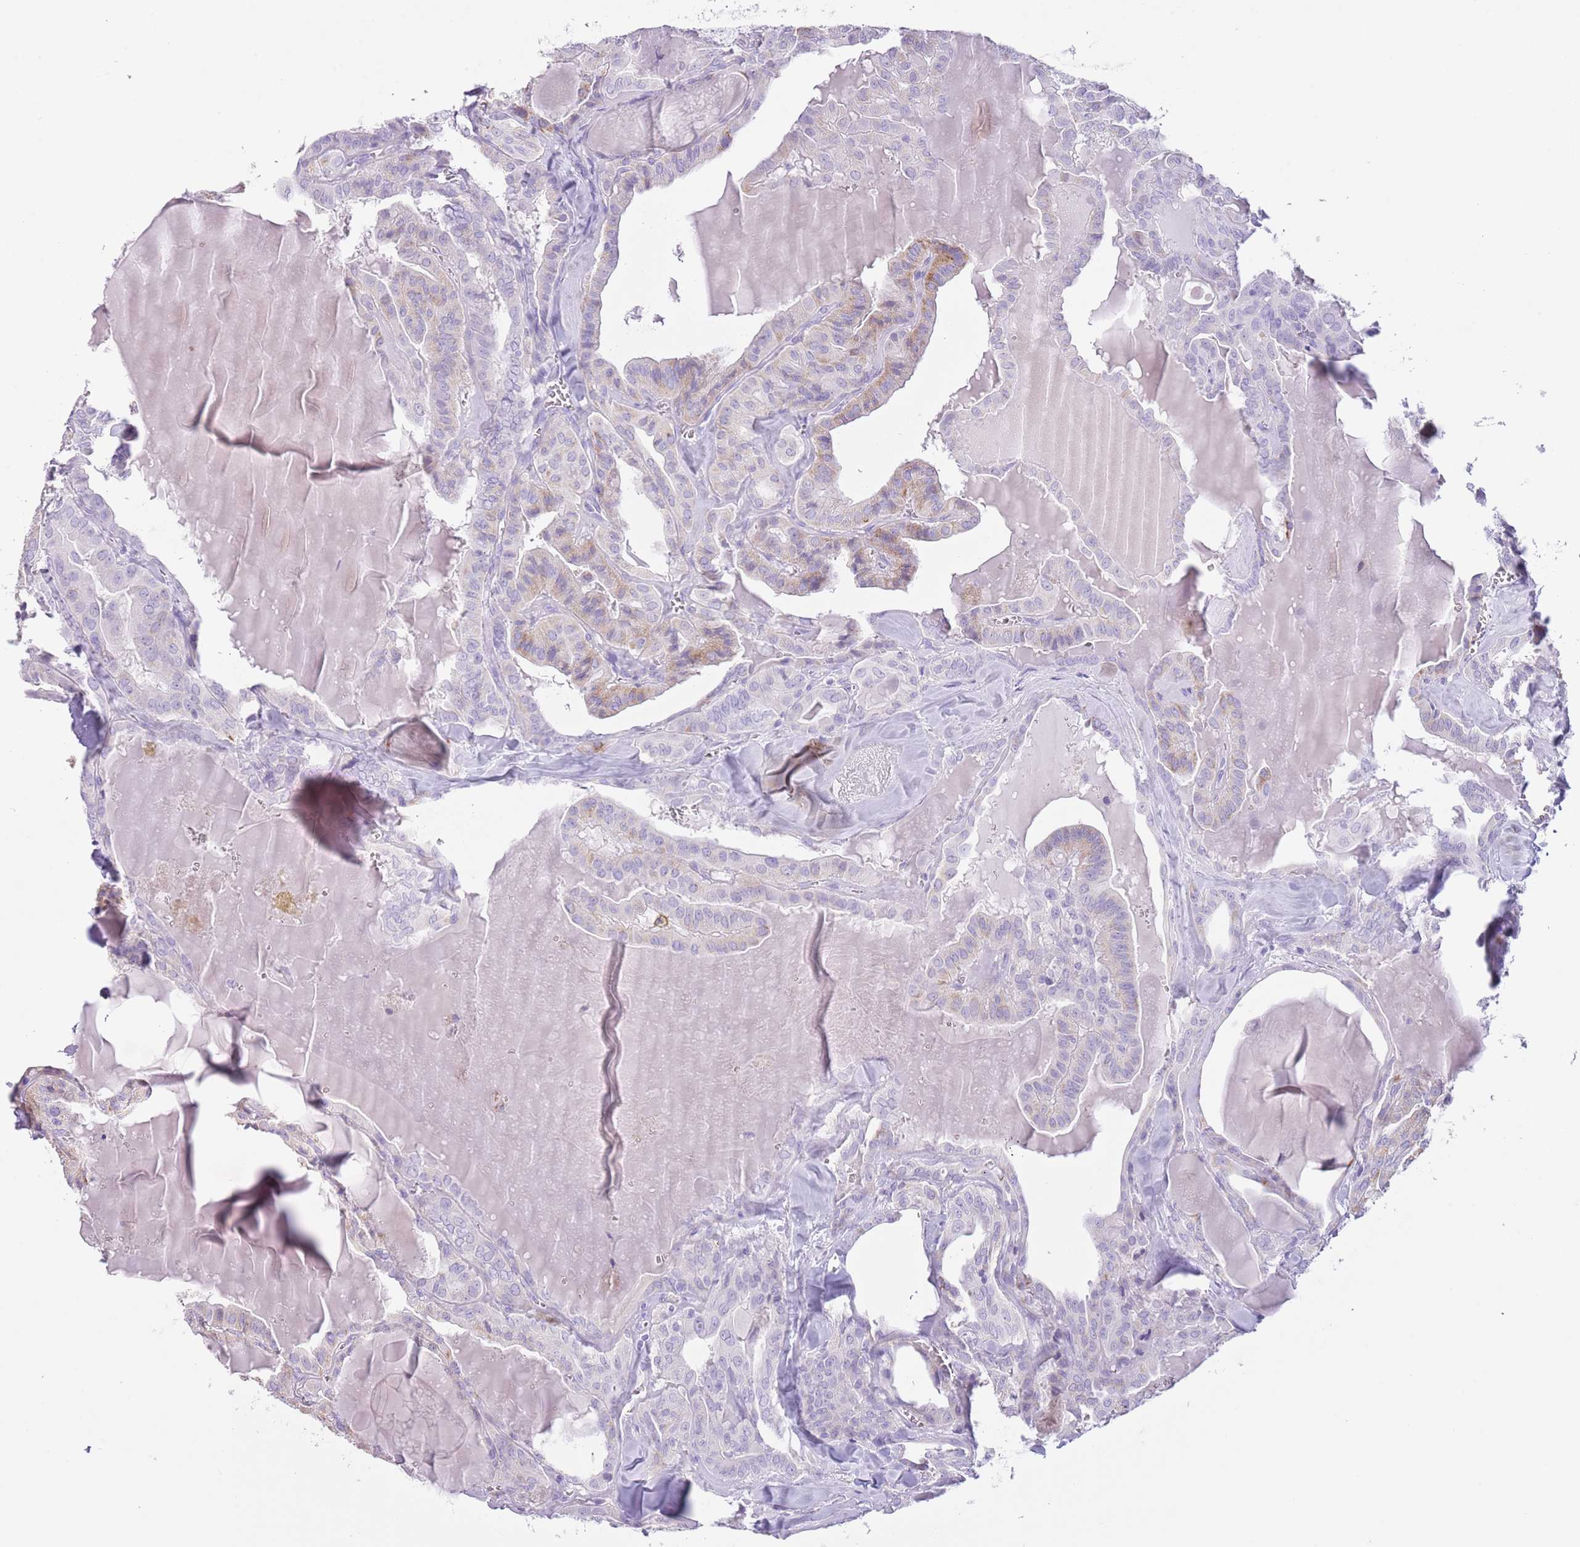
{"staining": {"intensity": "moderate", "quantity": "<25%", "location": "cytoplasmic/membranous"}, "tissue": "thyroid cancer", "cell_type": "Tumor cells", "image_type": "cancer", "snomed": [{"axis": "morphology", "description": "Papillary adenocarcinoma, NOS"}, {"axis": "topography", "description": "Thyroid gland"}], "caption": "A brown stain shows moderate cytoplasmic/membranous expression of a protein in human thyroid cancer tumor cells. The staining was performed using DAB, with brown indicating positive protein expression. Nuclei are stained blue with hematoxylin.", "gene": "SLC7A14", "patient": {"sex": "male", "age": 52}}